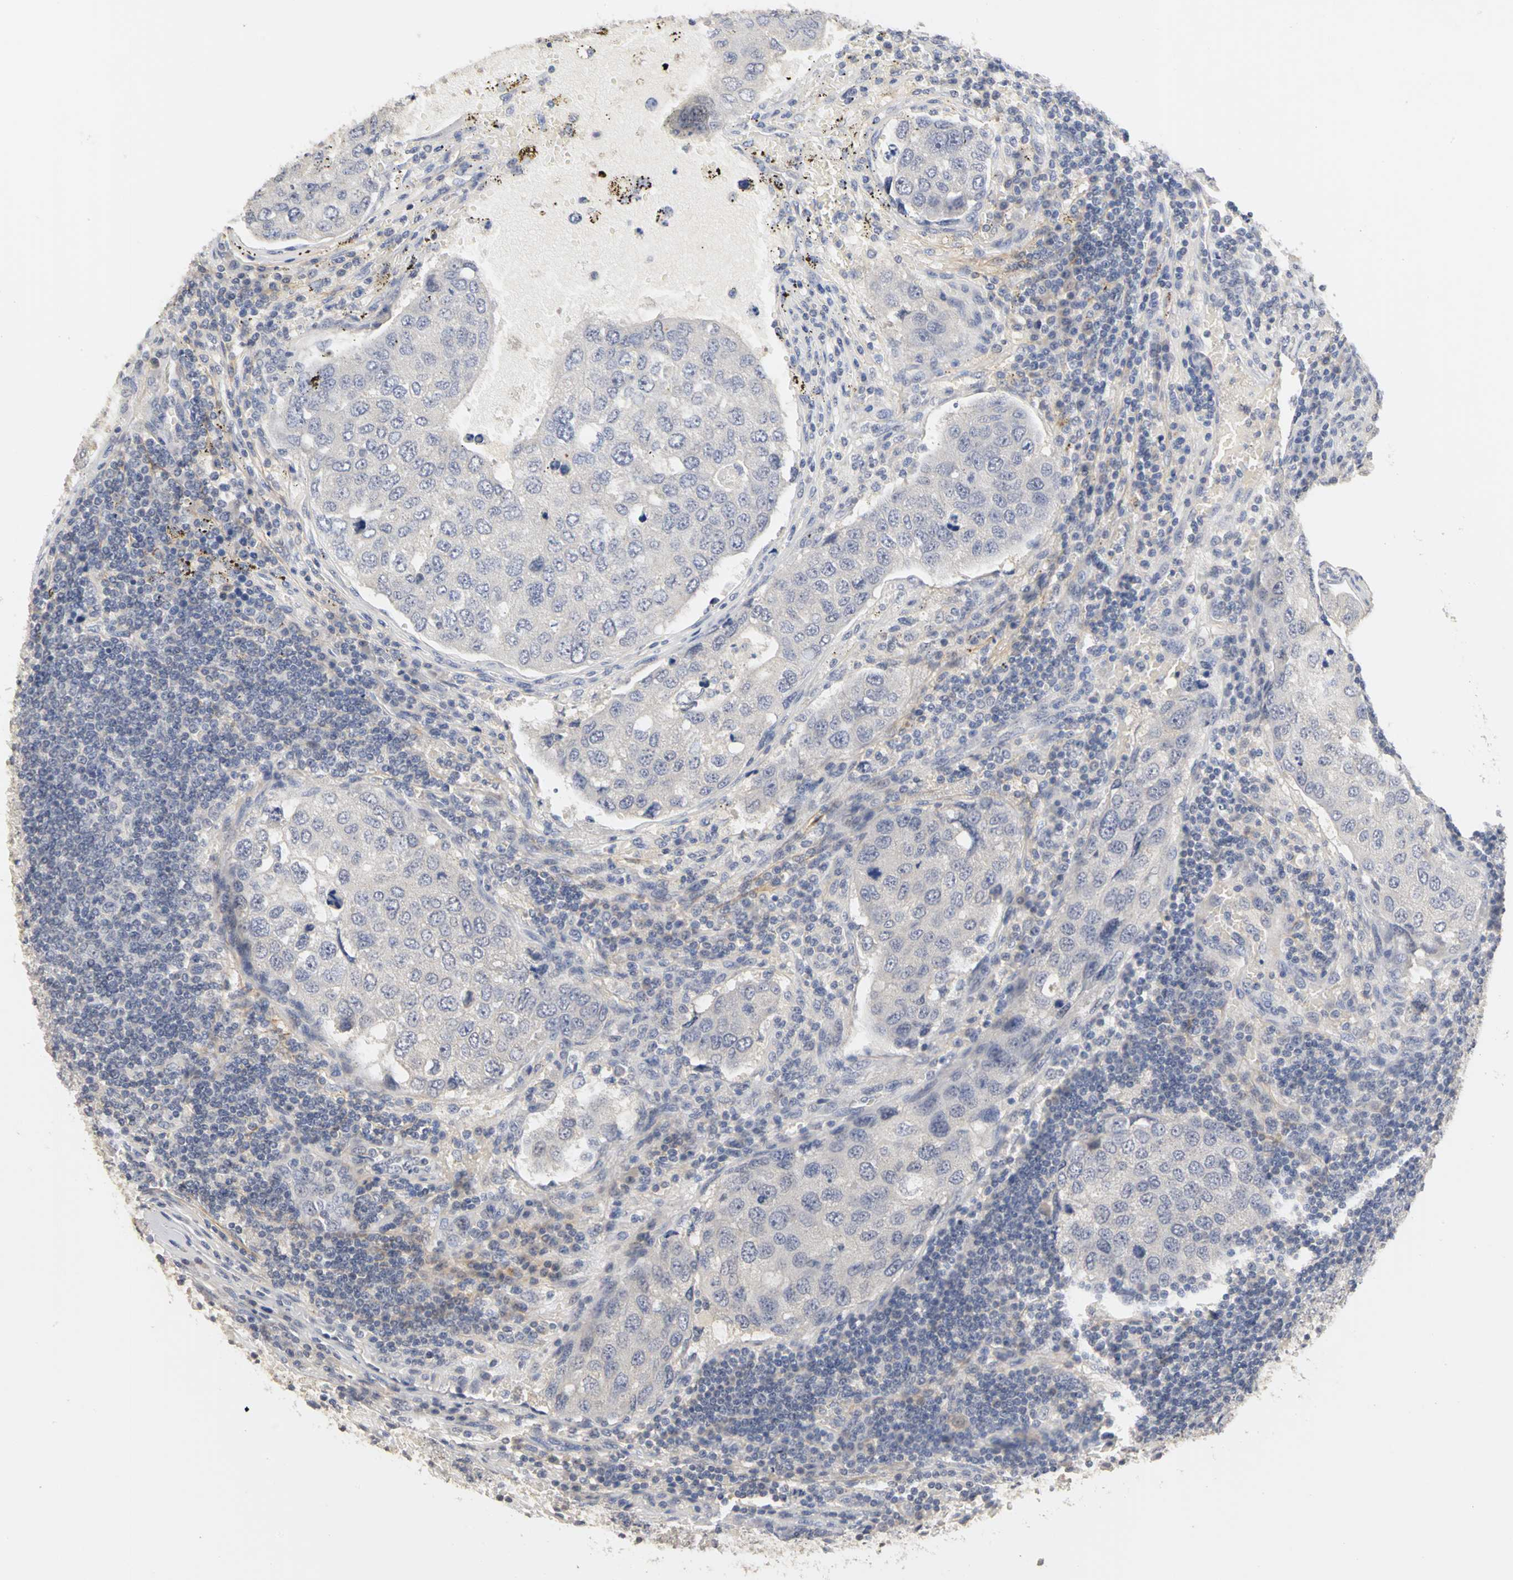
{"staining": {"intensity": "negative", "quantity": "none", "location": "none"}, "tissue": "urothelial cancer", "cell_type": "Tumor cells", "image_type": "cancer", "snomed": [{"axis": "morphology", "description": "Urothelial carcinoma, High grade"}, {"axis": "topography", "description": "Lymph node"}, {"axis": "topography", "description": "Urinary bladder"}], "caption": "Human high-grade urothelial carcinoma stained for a protein using IHC reveals no positivity in tumor cells.", "gene": "PGR", "patient": {"sex": "male", "age": 51}}